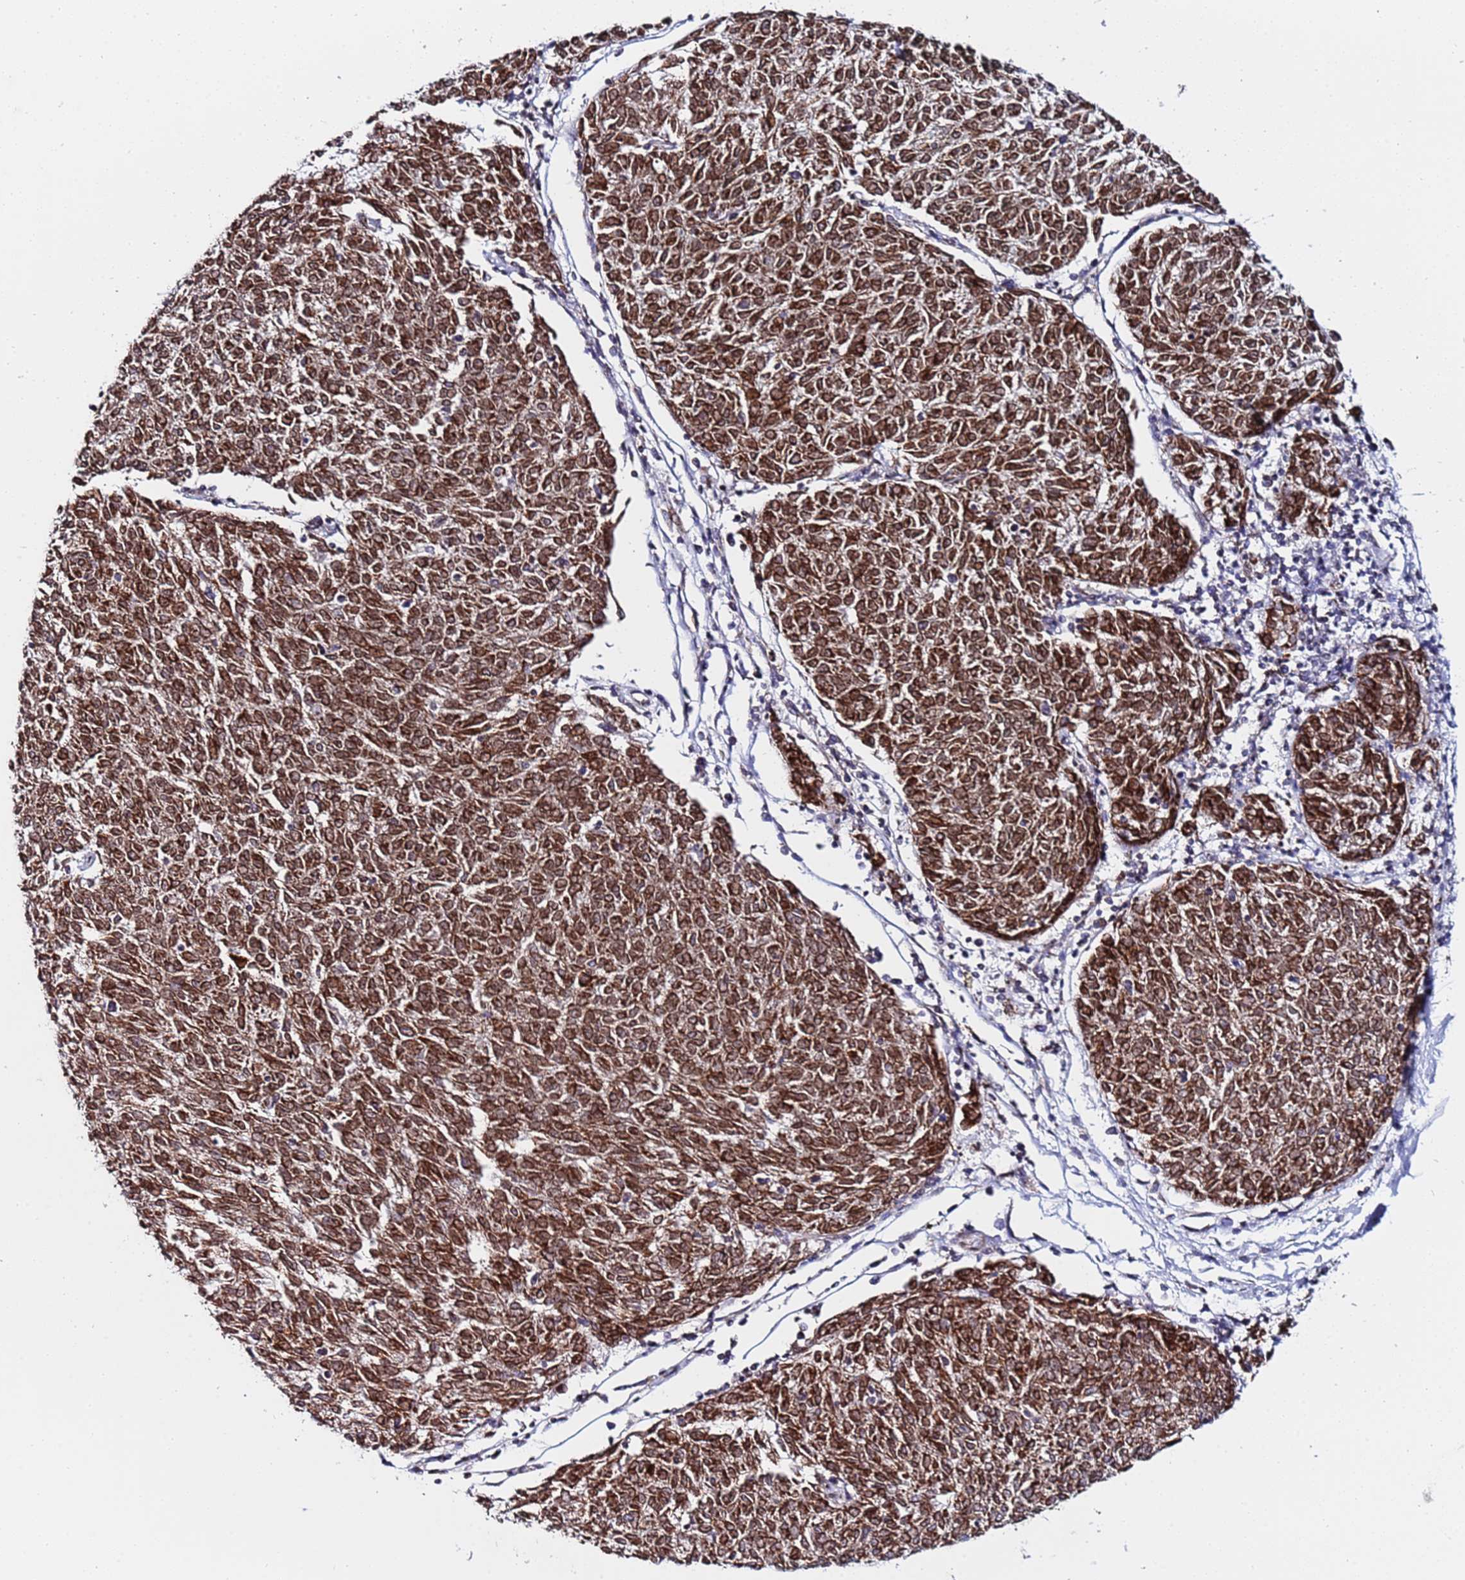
{"staining": {"intensity": "strong", "quantity": ">75%", "location": "cytoplasmic/membranous,nuclear"}, "tissue": "melanoma", "cell_type": "Tumor cells", "image_type": "cancer", "snomed": [{"axis": "morphology", "description": "Malignant melanoma, NOS"}, {"axis": "topography", "description": "Skin"}], "caption": "IHC of melanoma displays high levels of strong cytoplasmic/membranous and nuclear staining in about >75% of tumor cells.", "gene": "TOR1AIP1", "patient": {"sex": "female", "age": 72}}